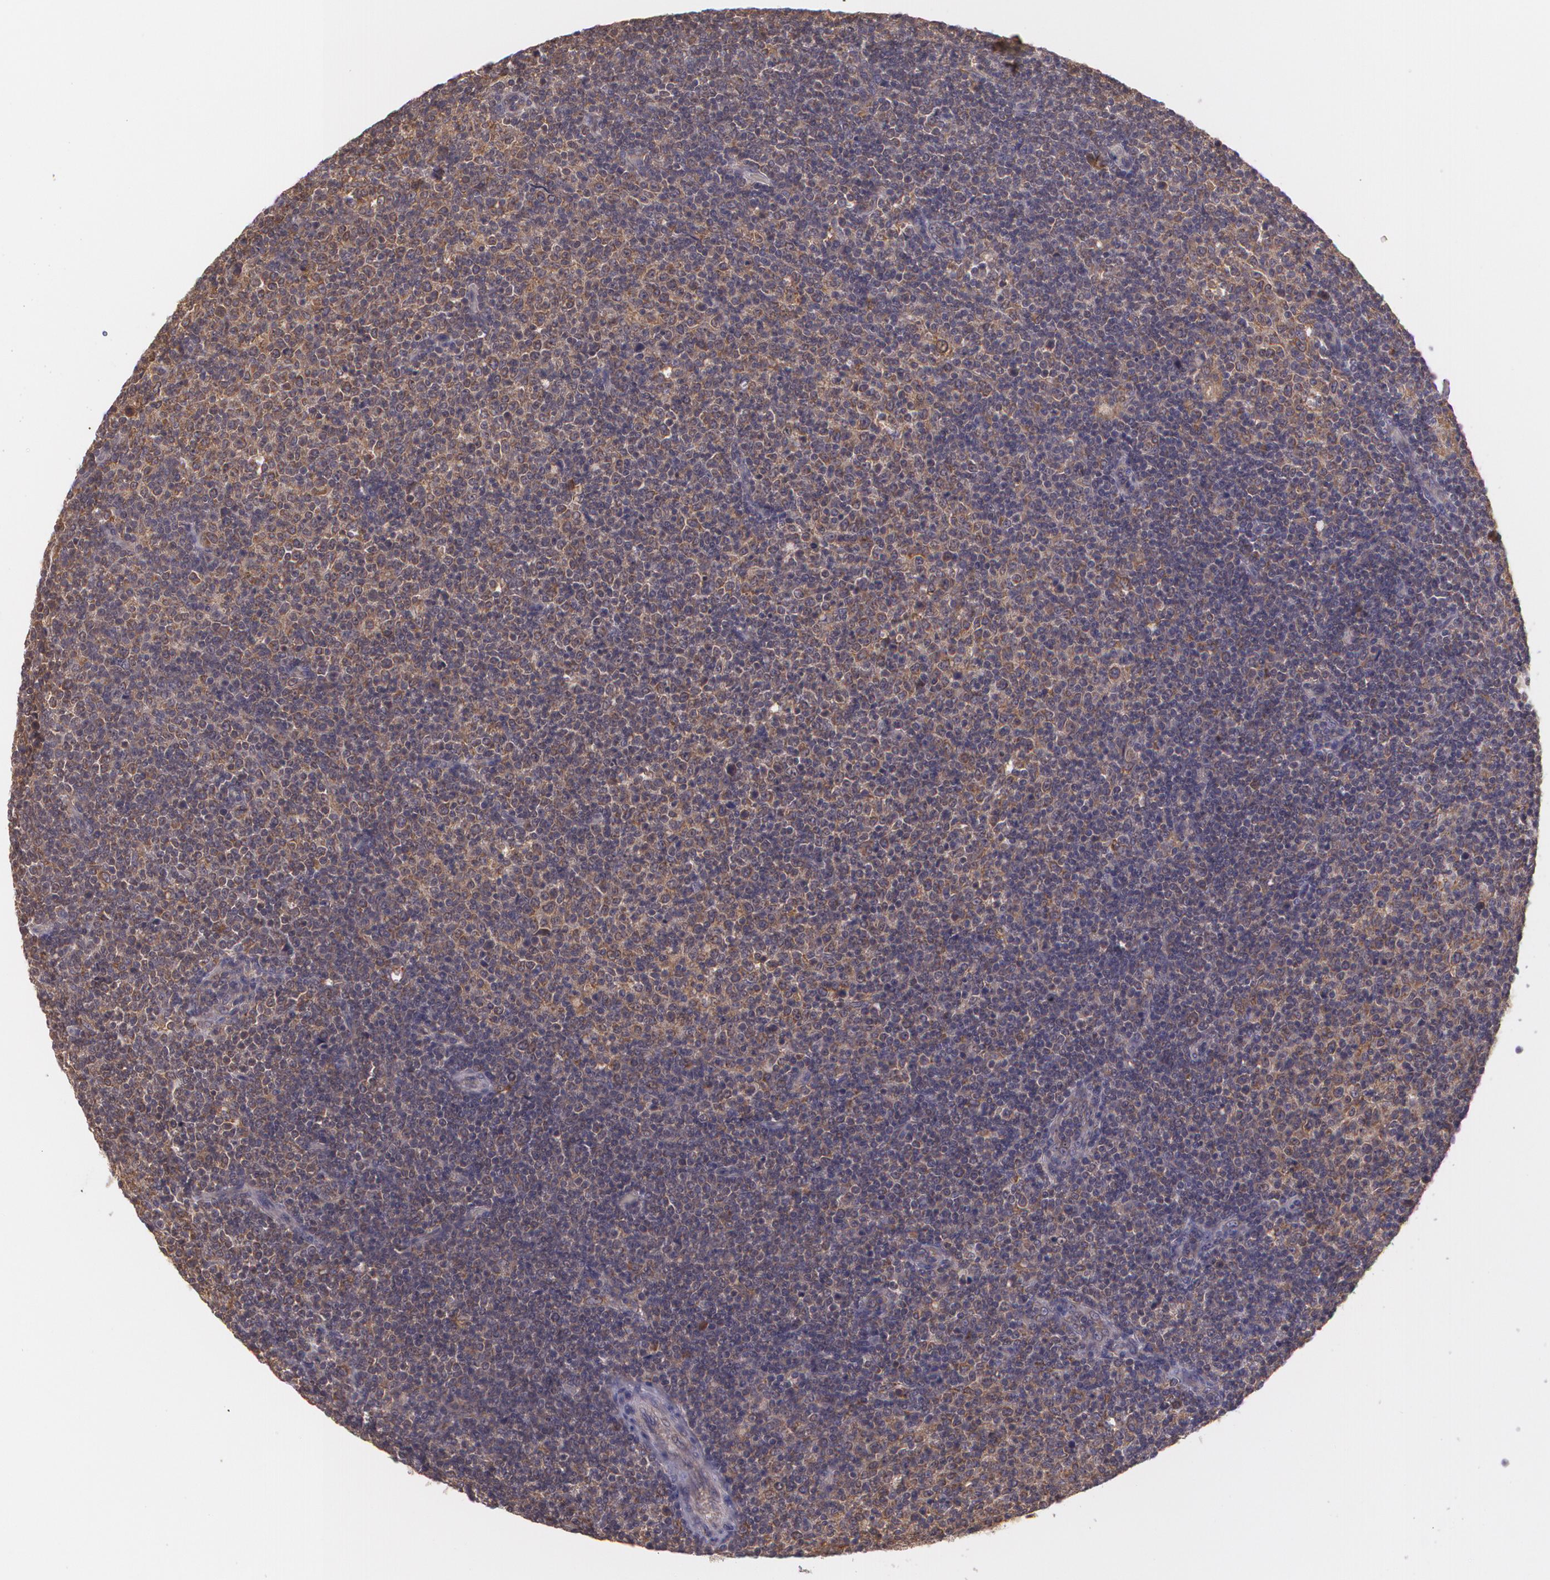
{"staining": {"intensity": "weak", "quantity": "<25%", "location": "cytoplasmic/membranous"}, "tissue": "lymphoma", "cell_type": "Tumor cells", "image_type": "cancer", "snomed": [{"axis": "morphology", "description": "Malignant lymphoma, non-Hodgkin's type, Low grade"}, {"axis": "topography", "description": "Lymph node"}], "caption": "This histopathology image is of lymphoma stained with immunohistochemistry (IHC) to label a protein in brown with the nuclei are counter-stained blue. There is no positivity in tumor cells. (Brightfield microscopy of DAB immunohistochemistry (IHC) at high magnification).", "gene": "CCL17", "patient": {"sex": "male", "age": 70}}